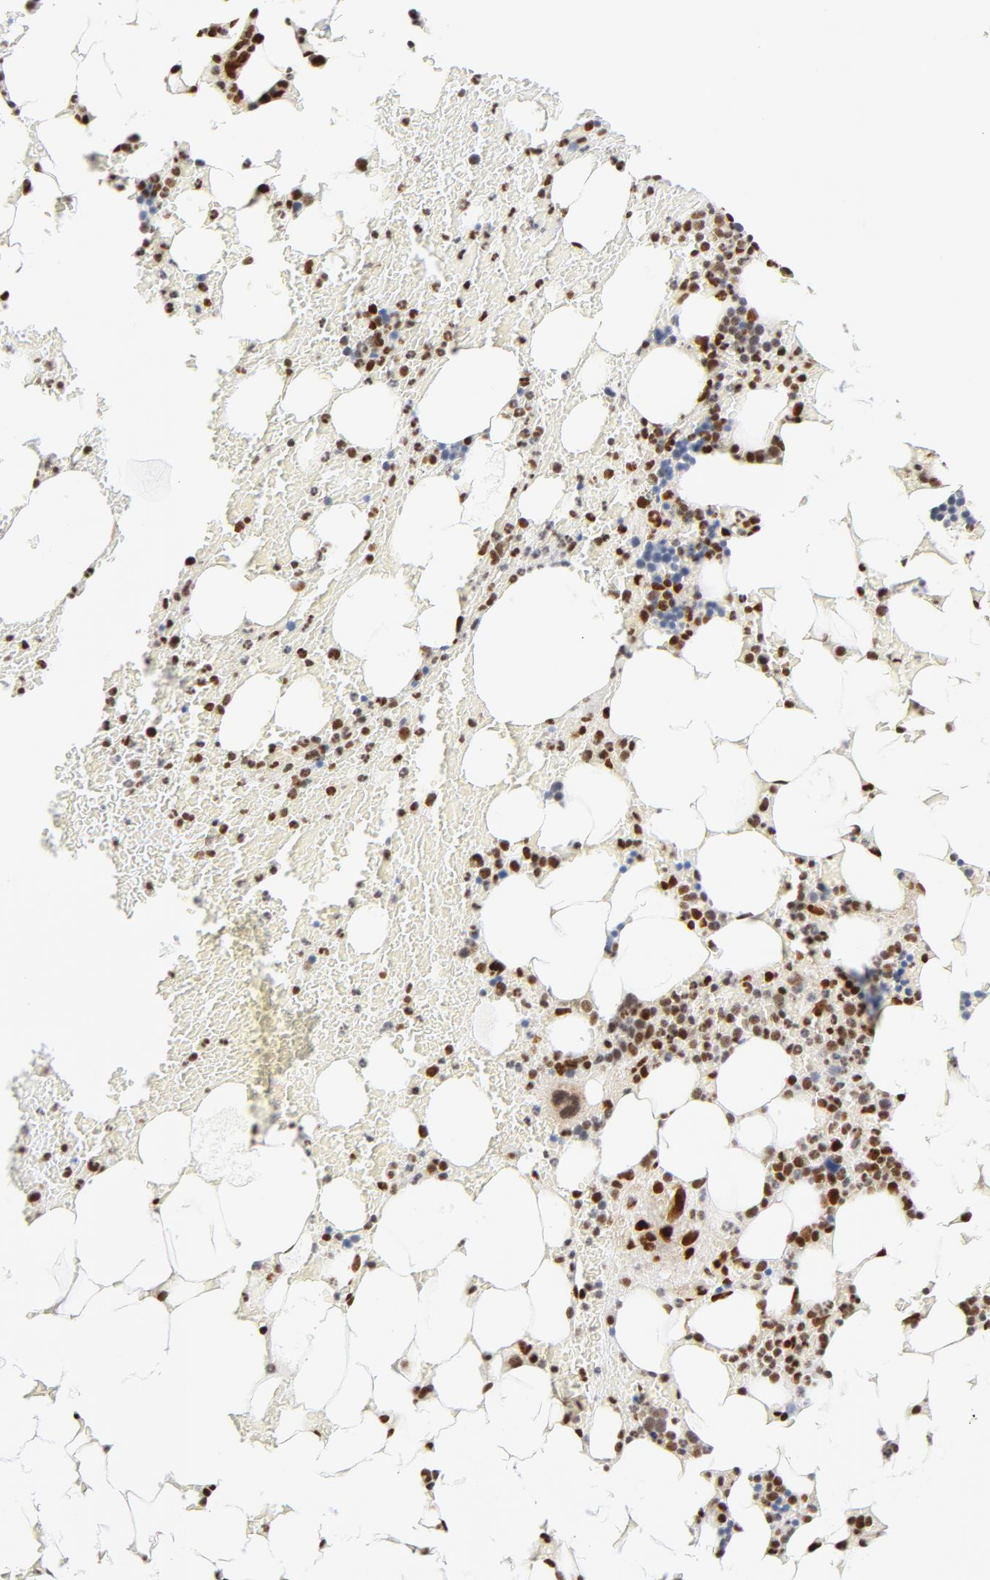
{"staining": {"intensity": "strong", "quantity": "<25%", "location": "nuclear"}, "tissue": "bone marrow", "cell_type": "Hematopoietic cells", "image_type": "normal", "snomed": [{"axis": "morphology", "description": "Normal tissue, NOS"}, {"axis": "topography", "description": "Bone marrow"}], "caption": "Normal bone marrow reveals strong nuclear staining in about <25% of hematopoietic cells, visualized by immunohistochemistry.", "gene": "MEF2A", "patient": {"sex": "female", "age": 73}}